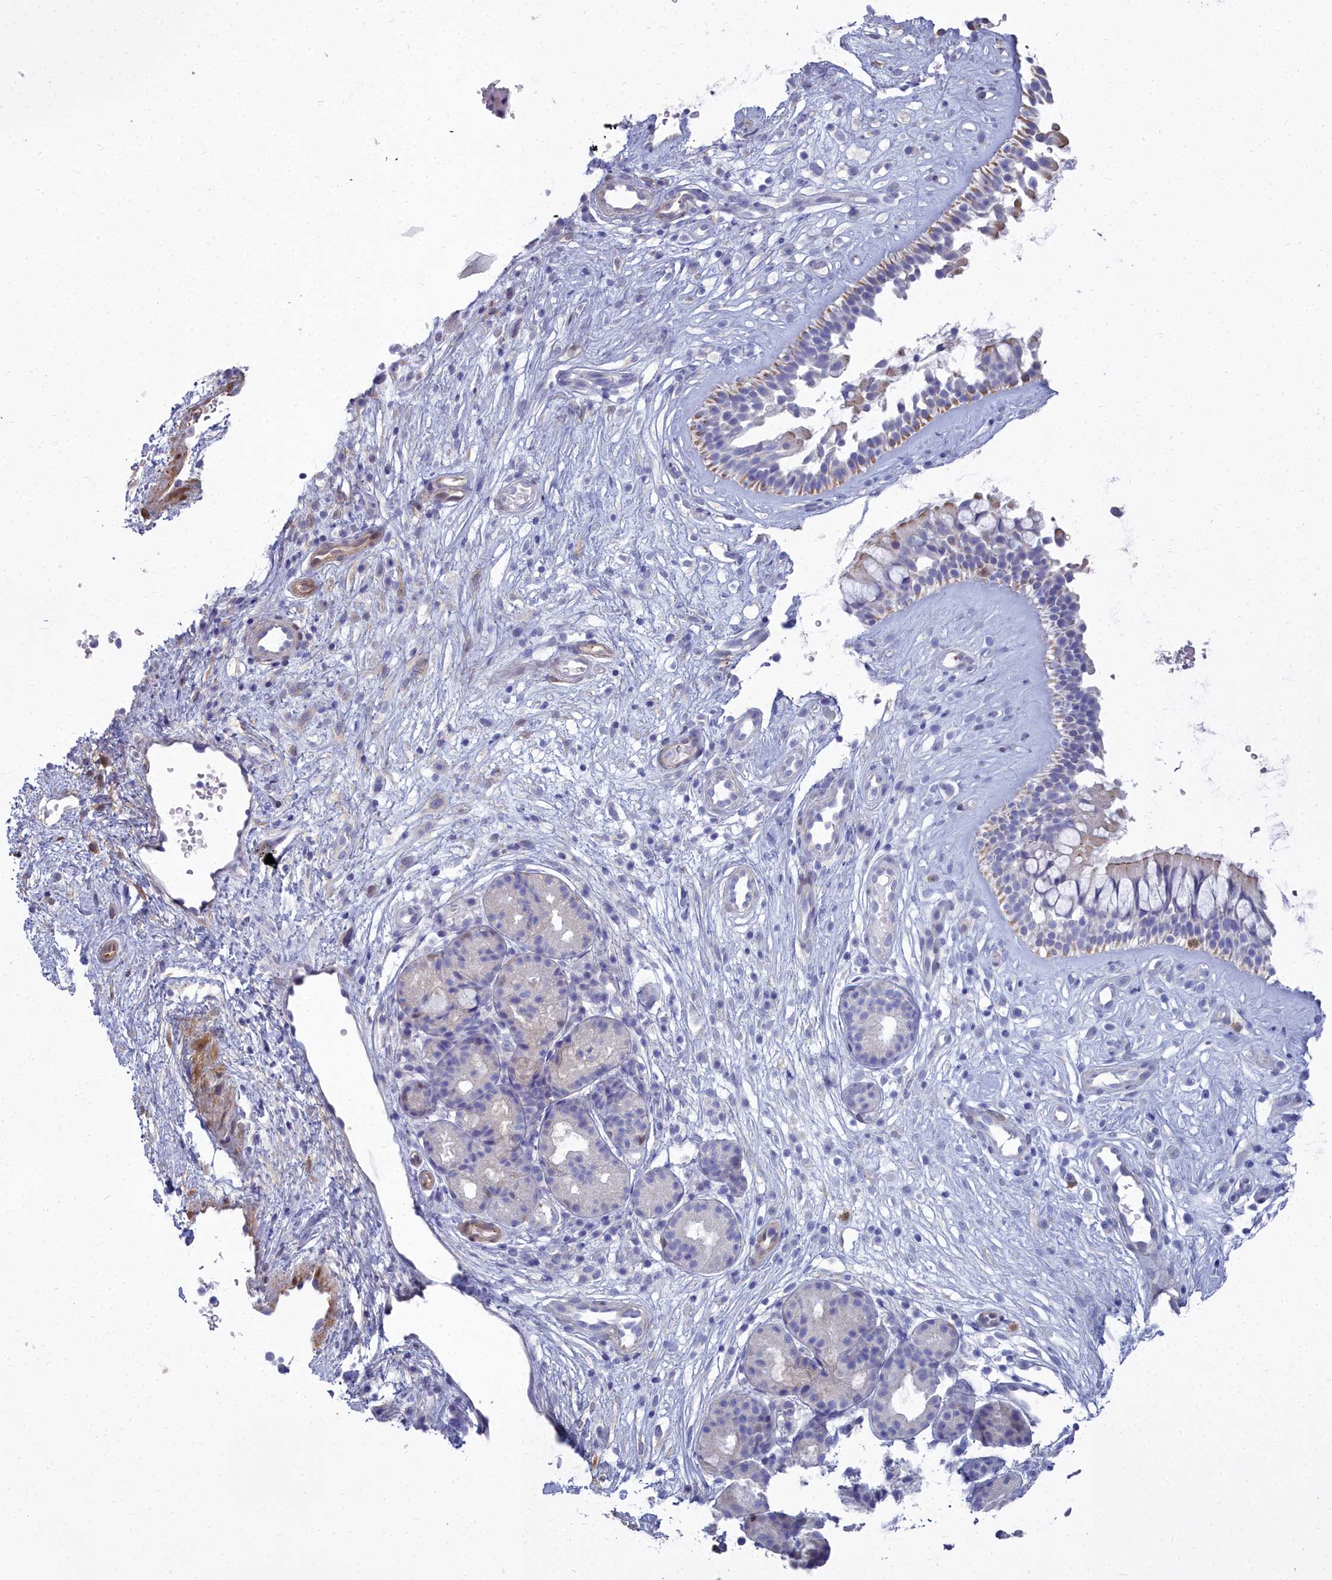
{"staining": {"intensity": "weak", "quantity": "<25%", "location": "cytoplasmic/membranous"}, "tissue": "nasopharynx", "cell_type": "Respiratory epithelial cells", "image_type": "normal", "snomed": [{"axis": "morphology", "description": "Normal tissue, NOS"}, {"axis": "topography", "description": "Nasopharynx"}], "caption": "Normal nasopharynx was stained to show a protein in brown. There is no significant staining in respiratory epithelial cells.", "gene": "PPP1R14A", "patient": {"sex": "male", "age": 32}}